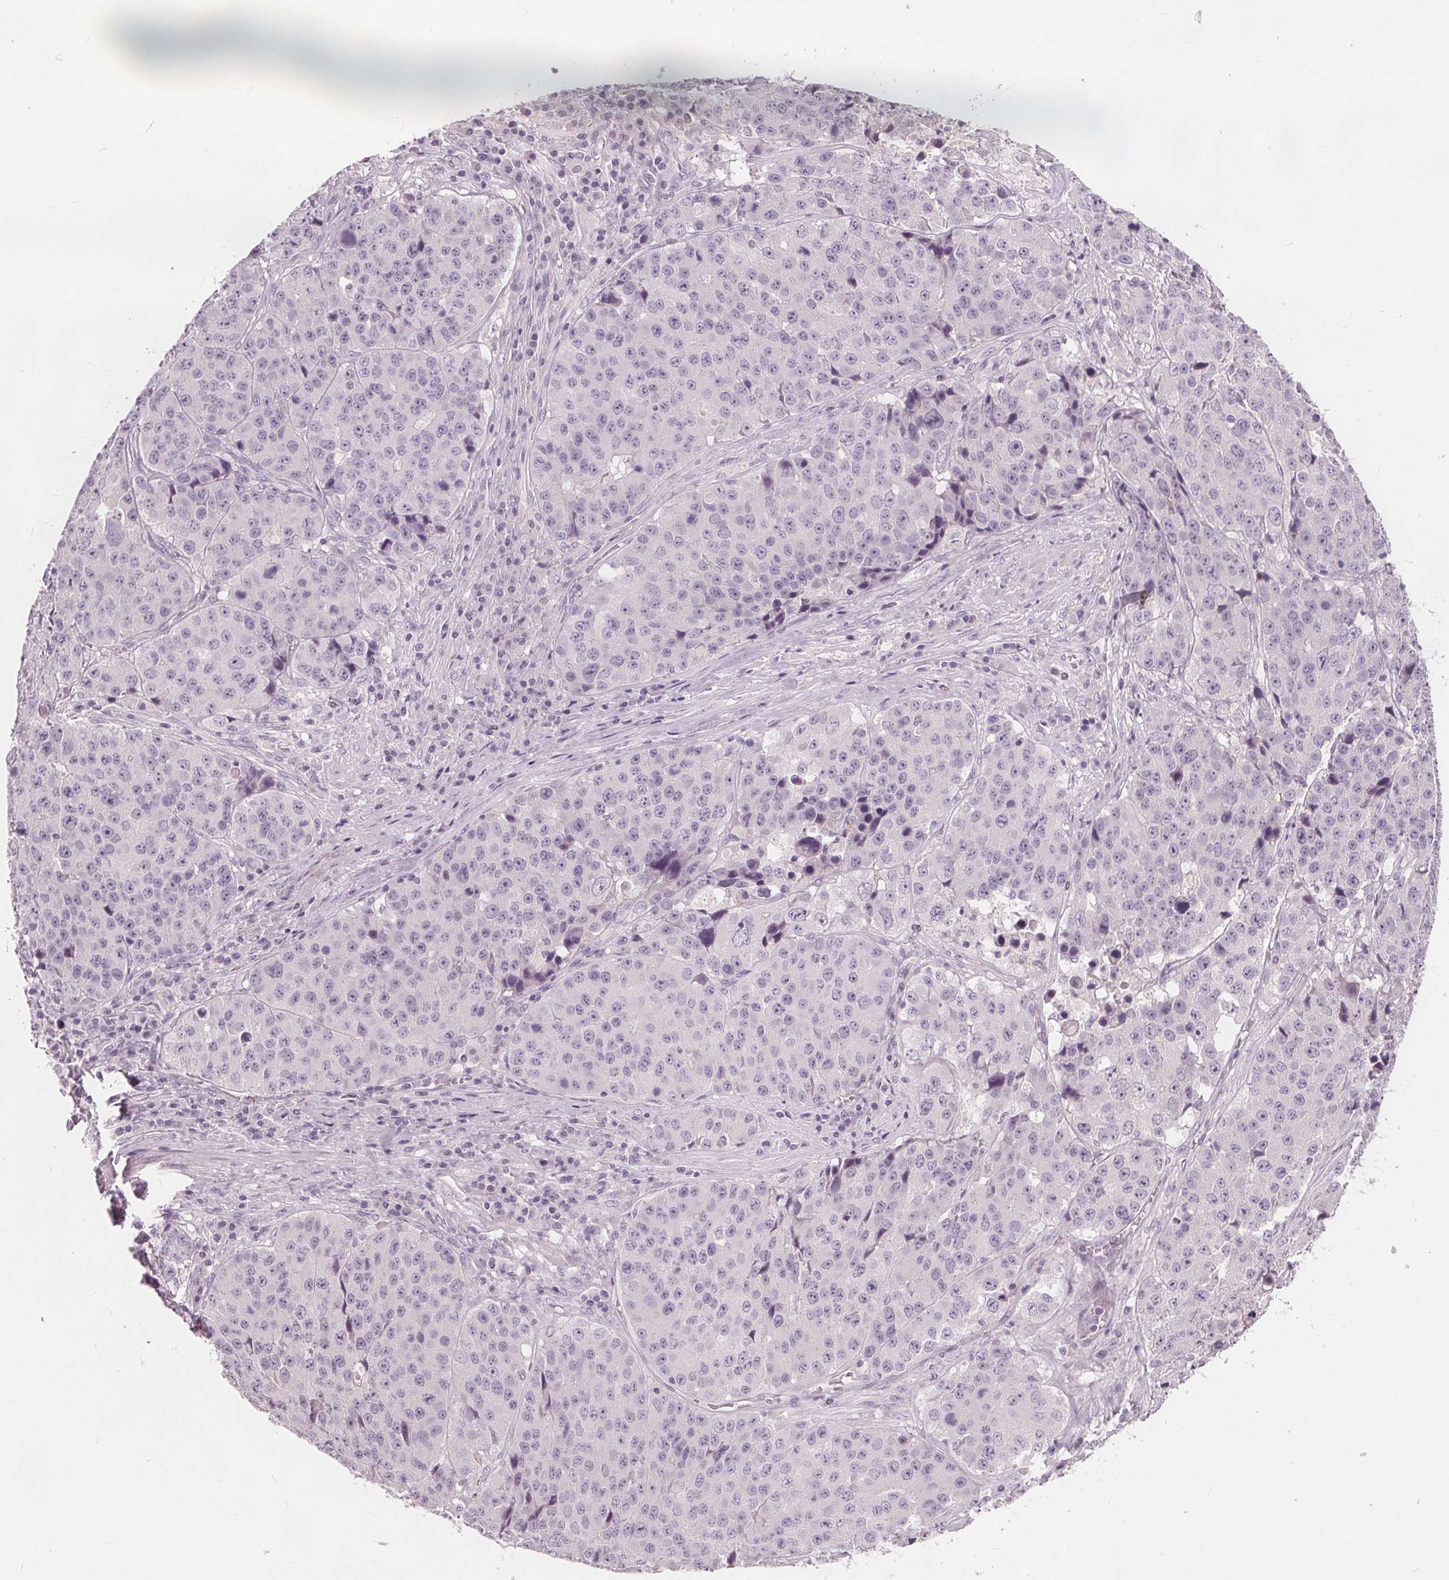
{"staining": {"intensity": "negative", "quantity": "none", "location": "none"}, "tissue": "stomach cancer", "cell_type": "Tumor cells", "image_type": "cancer", "snomed": [{"axis": "morphology", "description": "Adenocarcinoma, NOS"}, {"axis": "topography", "description": "Stomach"}], "caption": "Tumor cells are negative for brown protein staining in stomach cancer.", "gene": "TKFC", "patient": {"sex": "male", "age": 71}}